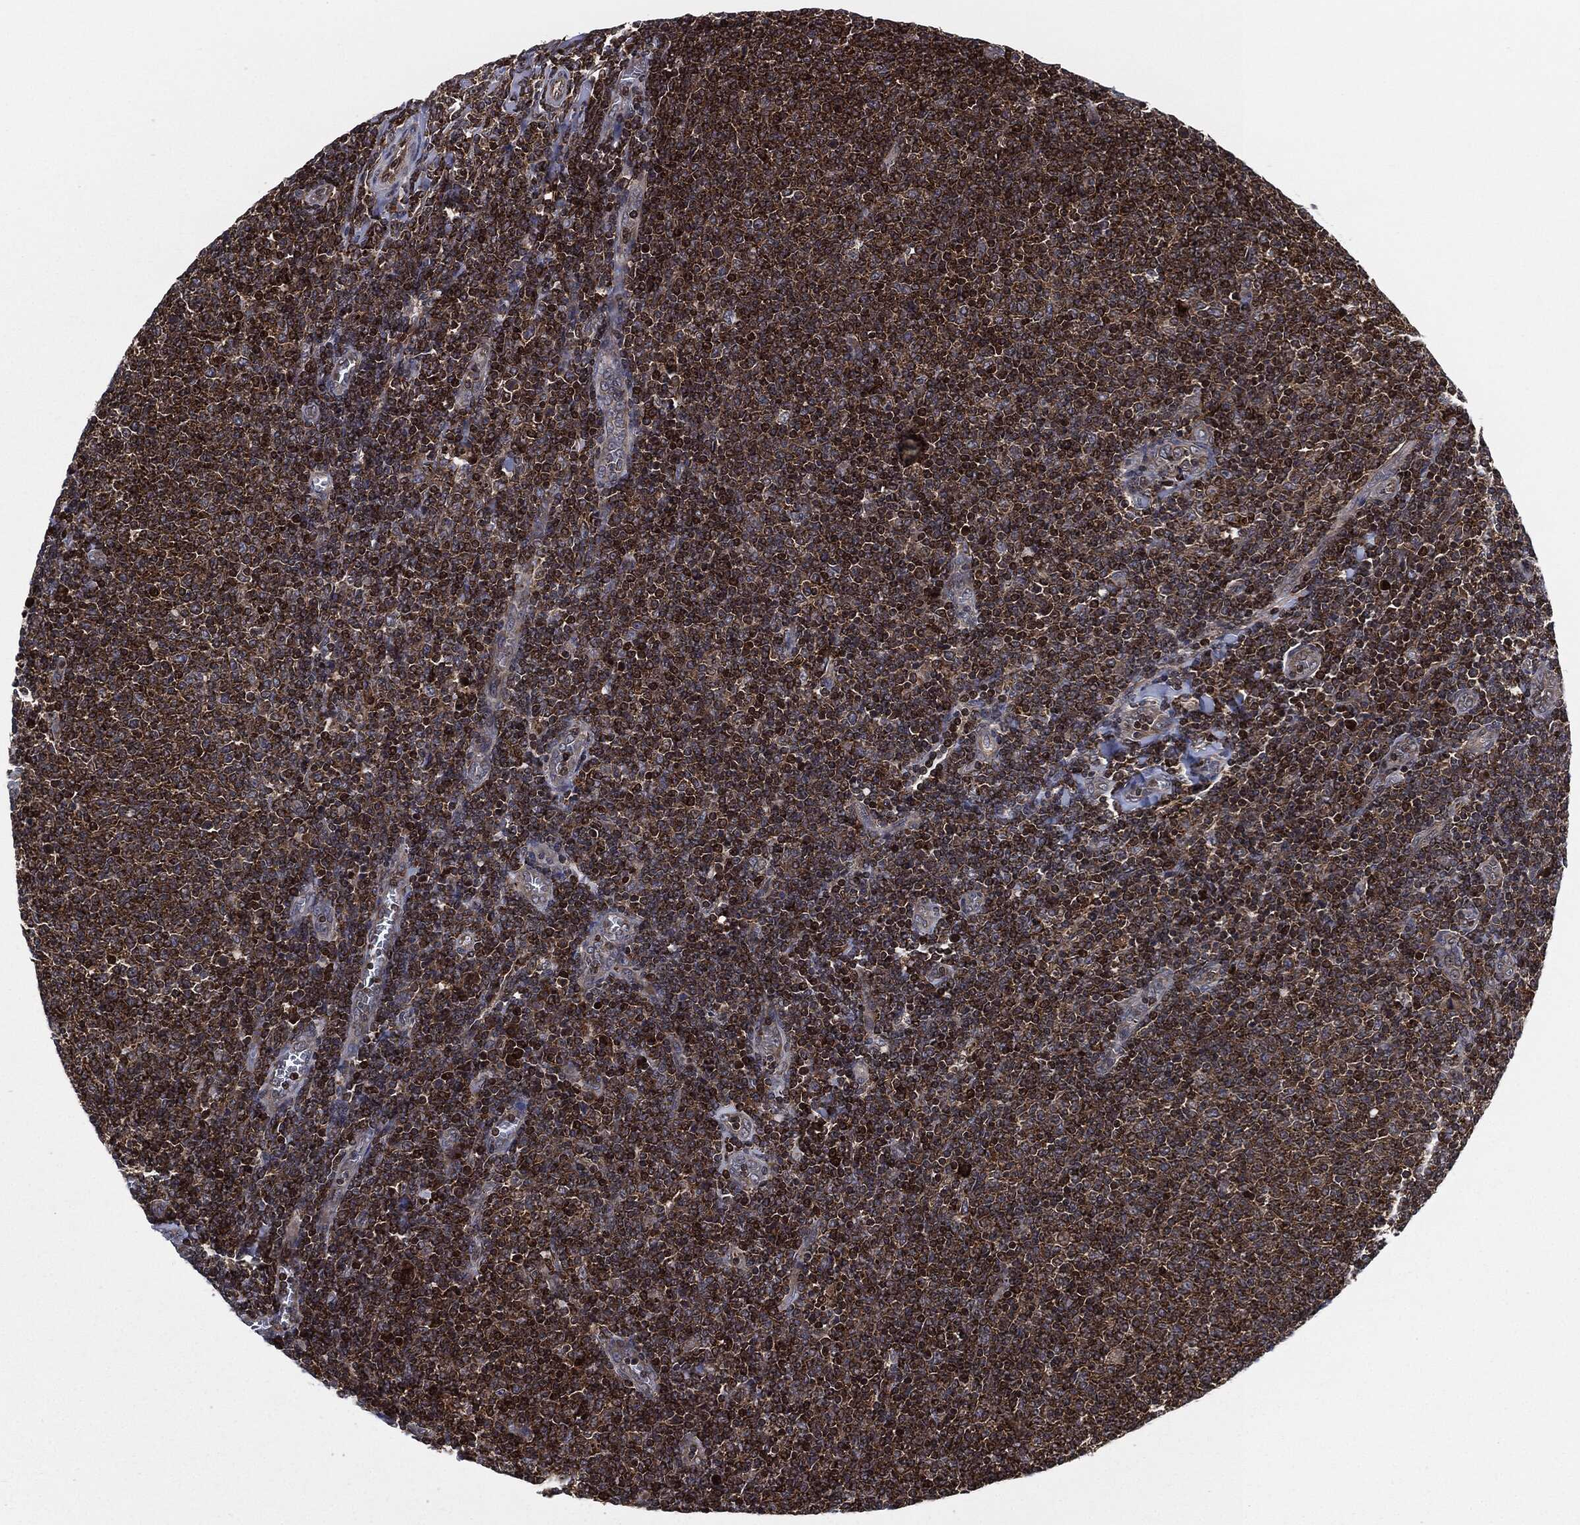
{"staining": {"intensity": "moderate", "quantity": ">75%", "location": "cytoplasmic/membranous"}, "tissue": "lymphoma", "cell_type": "Tumor cells", "image_type": "cancer", "snomed": [{"axis": "morphology", "description": "Malignant lymphoma, non-Hodgkin's type, Low grade"}, {"axis": "topography", "description": "Lymph node"}], "caption": "Malignant lymphoma, non-Hodgkin's type (low-grade) stained for a protein demonstrates moderate cytoplasmic/membranous positivity in tumor cells. Nuclei are stained in blue.", "gene": "UBR1", "patient": {"sex": "male", "age": 52}}